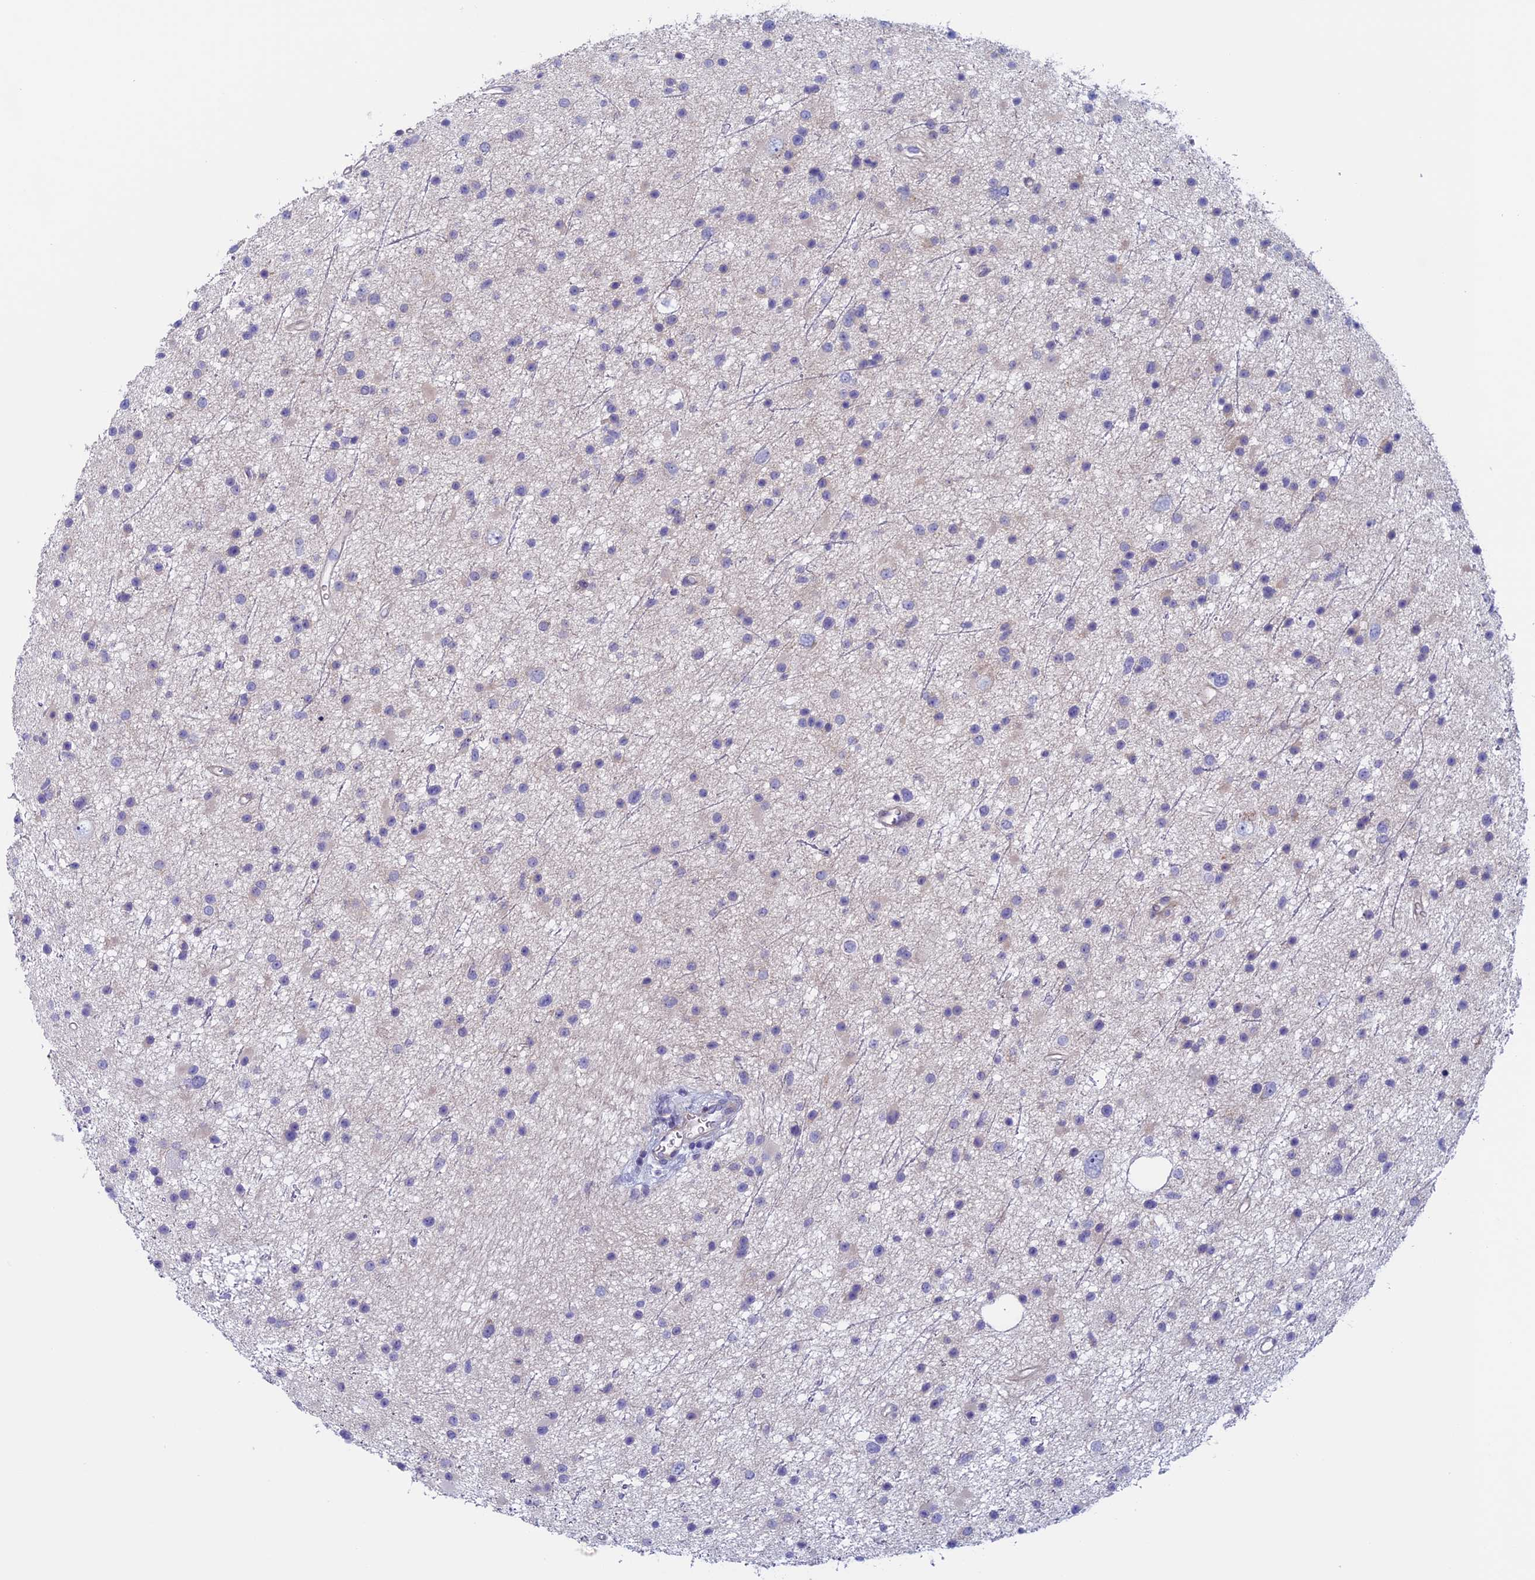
{"staining": {"intensity": "negative", "quantity": "none", "location": "none"}, "tissue": "glioma", "cell_type": "Tumor cells", "image_type": "cancer", "snomed": [{"axis": "morphology", "description": "Glioma, malignant, Low grade"}, {"axis": "topography", "description": "Cerebral cortex"}], "caption": "Glioma was stained to show a protein in brown. There is no significant staining in tumor cells.", "gene": "CNOT6L", "patient": {"sex": "female", "age": 39}}